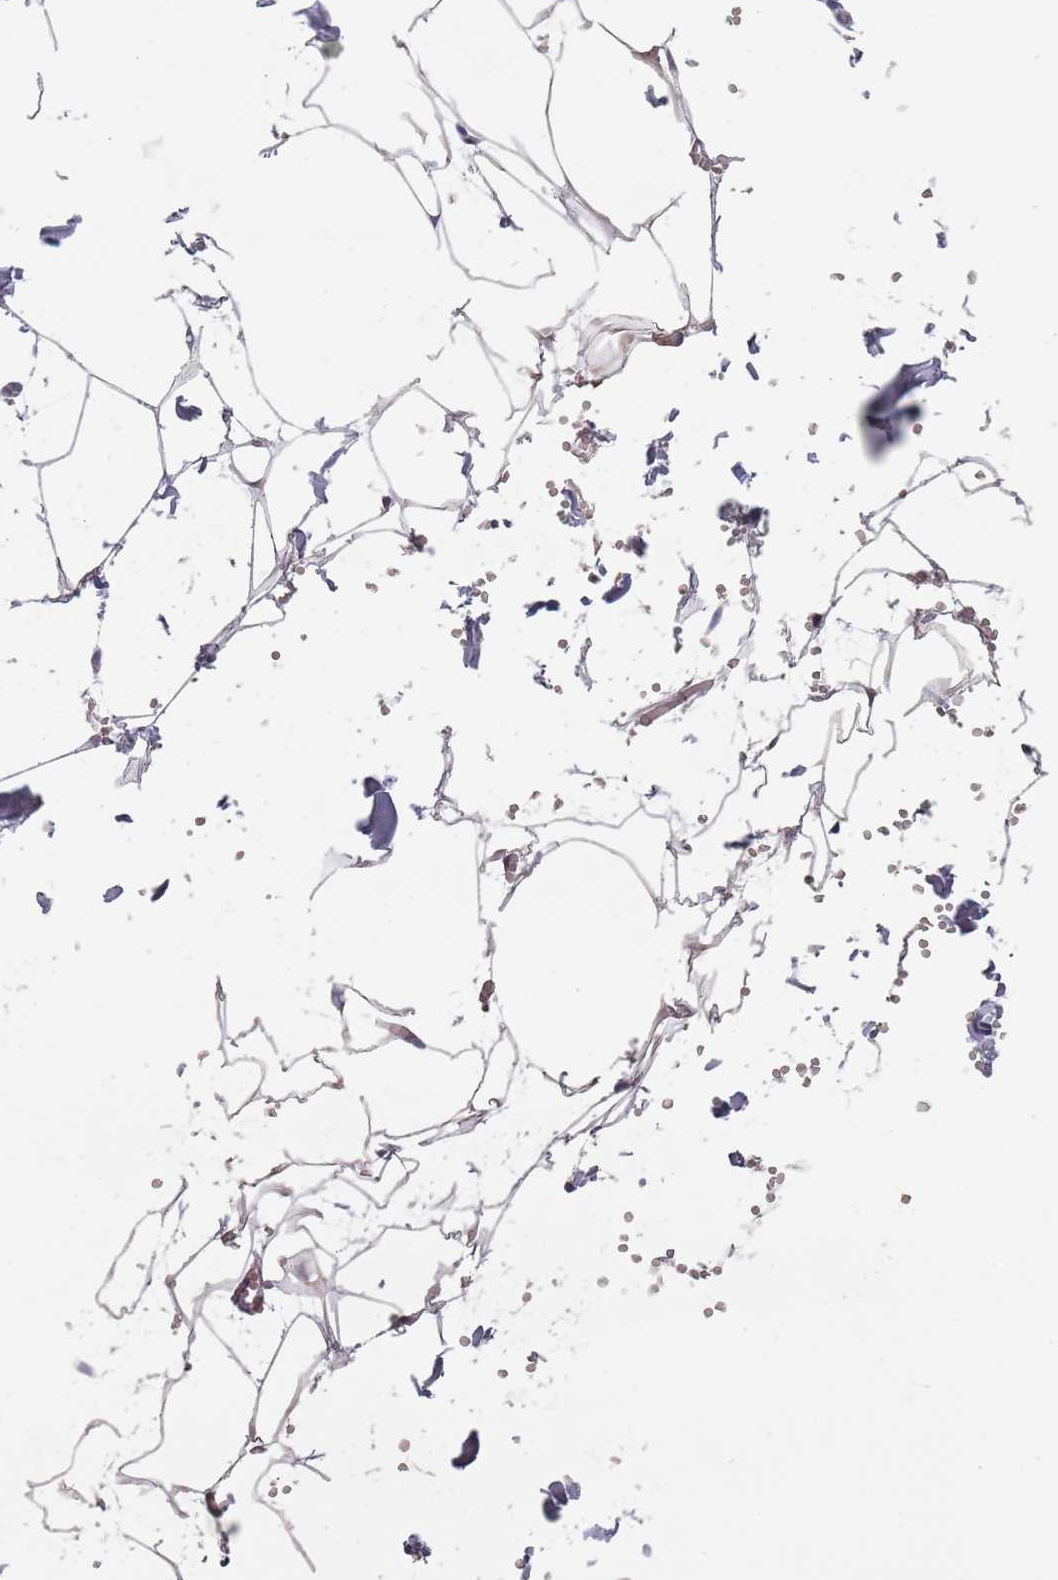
{"staining": {"intensity": "negative", "quantity": "none", "location": "none"}, "tissue": "adipose tissue", "cell_type": "Adipocytes", "image_type": "normal", "snomed": [{"axis": "morphology", "description": "Normal tissue, NOS"}, {"axis": "topography", "description": "Gallbladder"}, {"axis": "topography", "description": "Peripheral nerve tissue"}], "caption": "This photomicrograph is of benign adipose tissue stained with immunohistochemistry to label a protein in brown with the nuclei are counter-stained blue. There is no staining in adipocytes. (DAB immunohistochemistry (IHC) with hematoxylin counter stain).", "gene": "RPS9", "patient": {"sex": "male", "age": 38}}